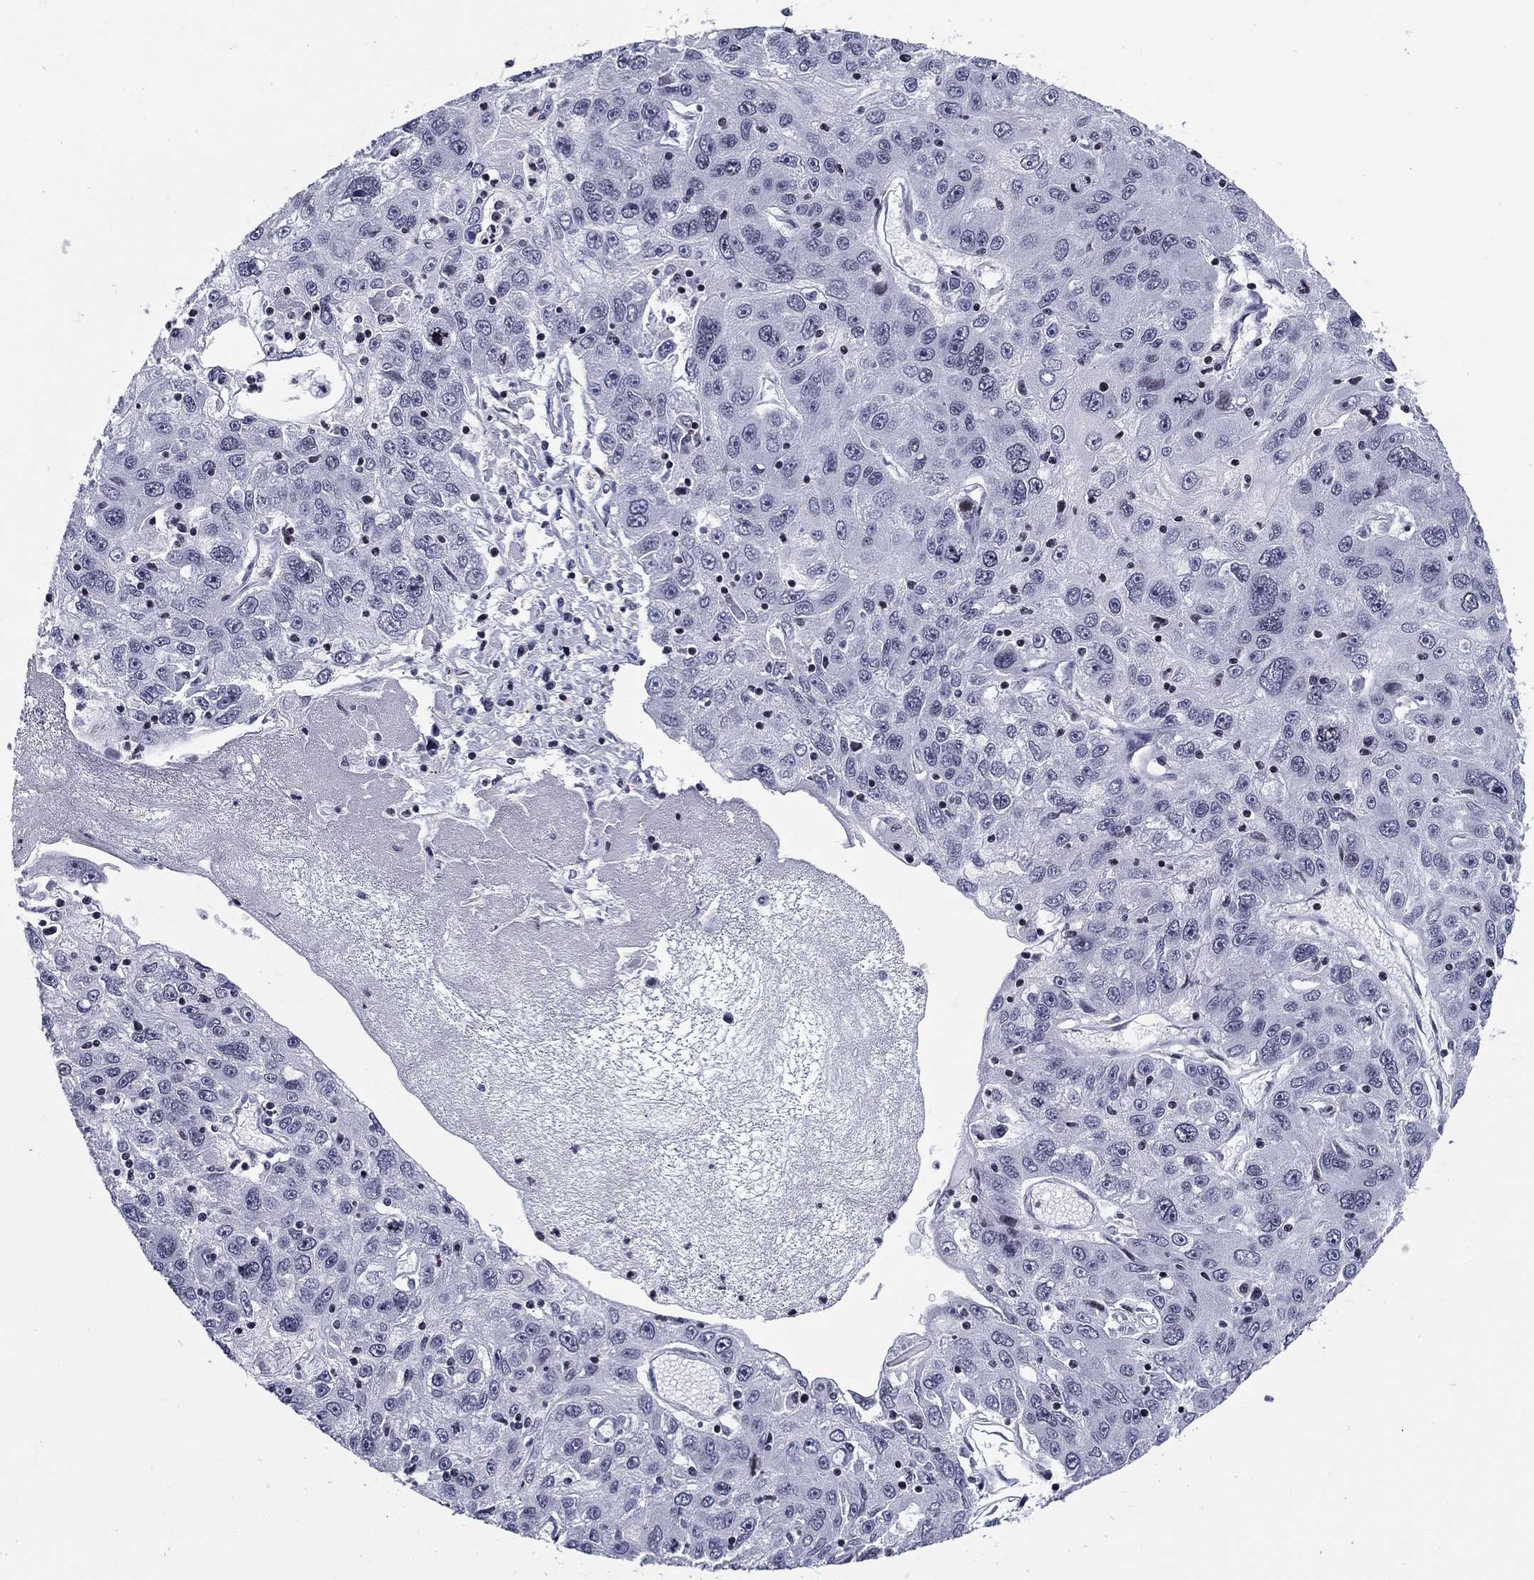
{"staining": {"intensity": "negative", "quantity": "none", "location": "none"}, "tissue": "stomach cancer", "cell_type": "Tumor cells", "image_type": "cancer", "snomed": [{"axis": "morphology", "description": "Adenocarcinoma, NOS"}, {"axis": "topography", "description": "Stomach"}], "caption": "Immunohistochemical staining of stomach adenocarcinoma demonstrates no significant staining in tumor cells.", "gene": "CCDC144A", "patient": {"sex": "male", "age": 56}}